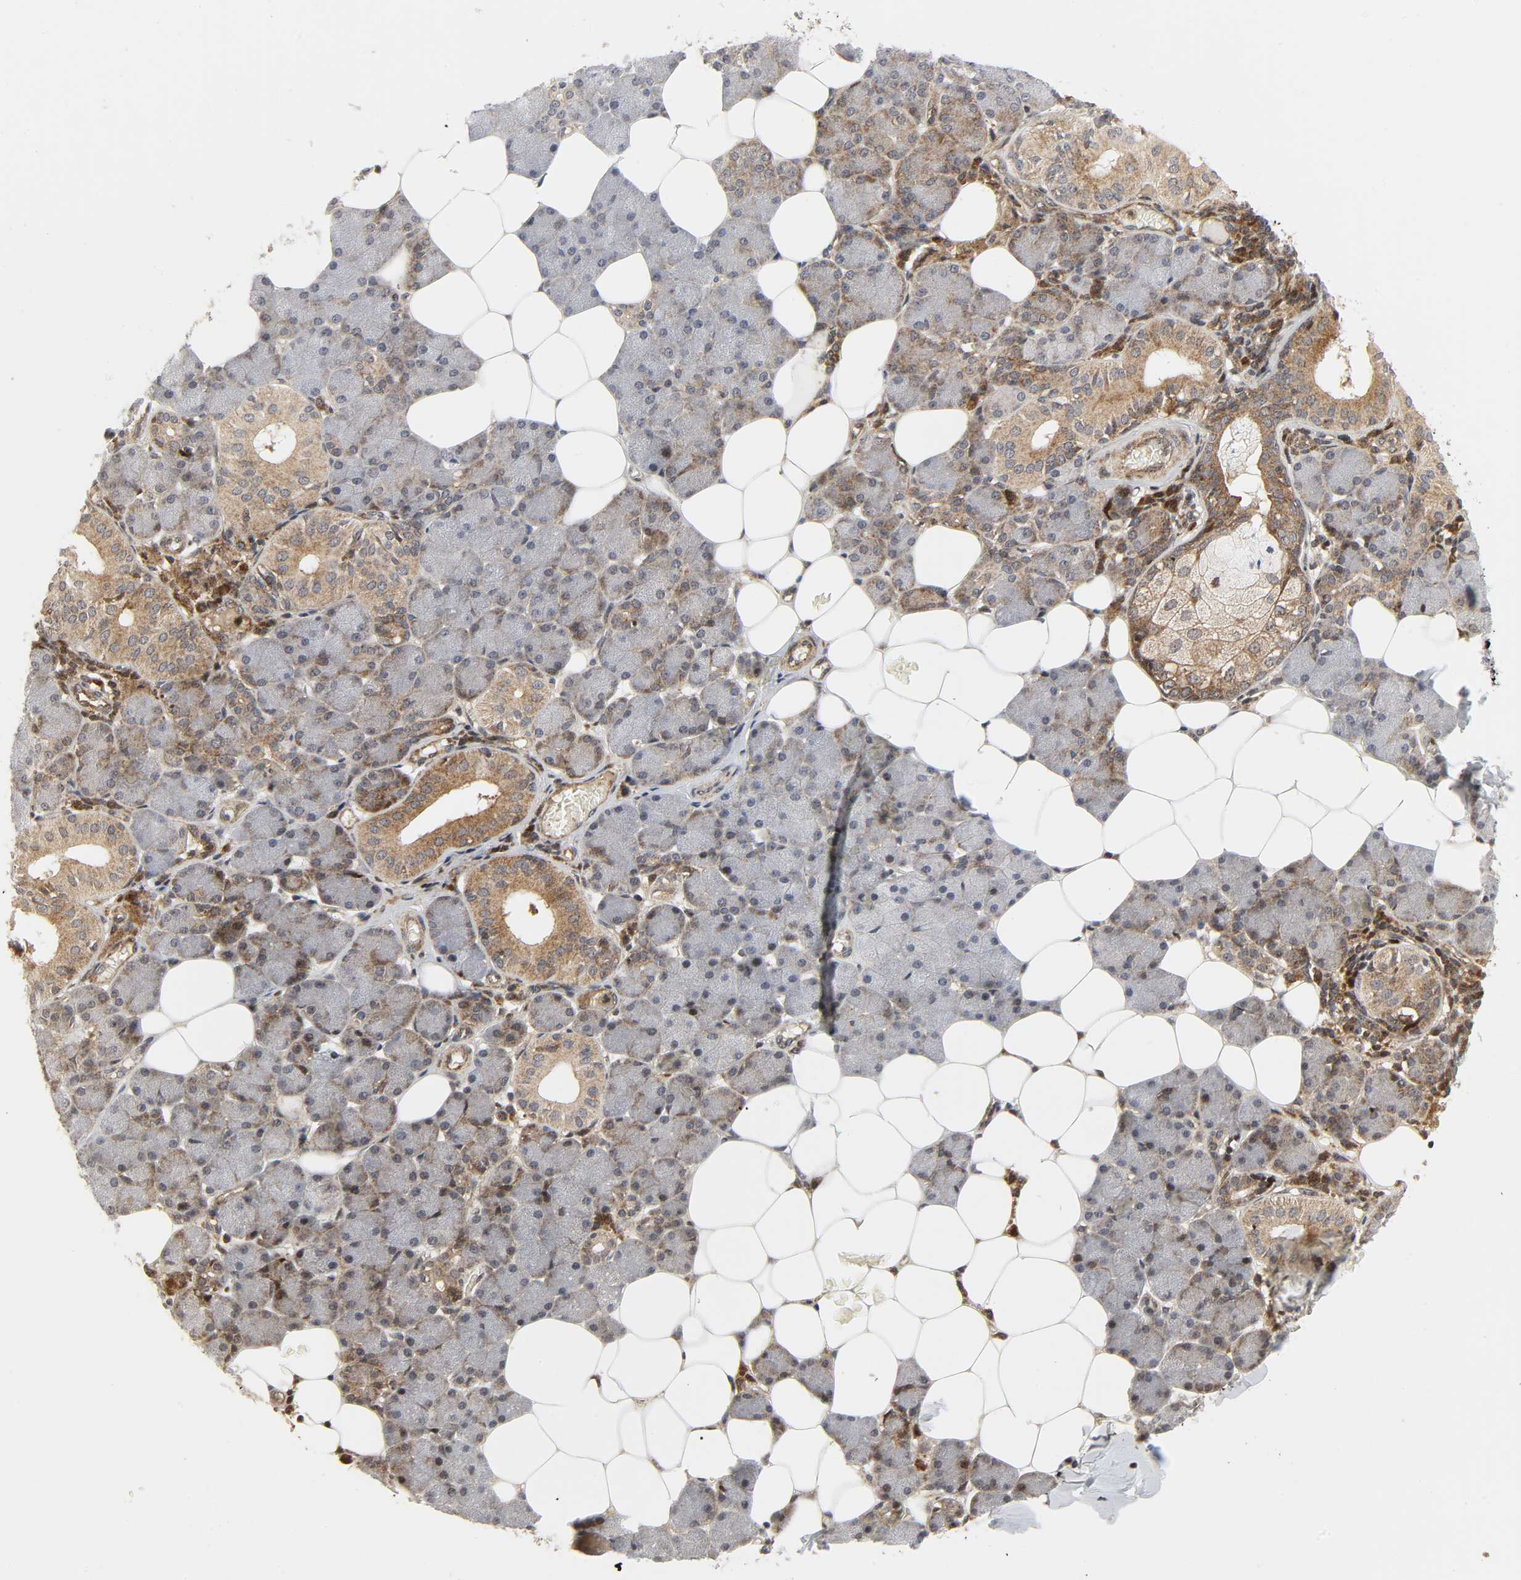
{"staining": {"intensity": "strong", "quantity": "25%-75%", "location": "cytoplasmic/membranous,nuclear"}, "tissue": "salivary gland", "cell_type": "Glandular cells", "image_type": "normal", "snomed": [{"axis": "morphology", "description": "Normal tissue, NOS"}, {"axis": "morphology", "description": "Adenoma, NOS"}, {"axis": "topography", "description": "Salivary gland"}], "caption": "An IHC micrograph of normal tissue is shown. Protein staining in brown shows strong cytoplasmic/membranous,nuclear positivity in salivary gland within glandular cells. (Brightfield microscopy of DAB IHC at high magnification).", "gene": "CHUK", "patient": {"sex": "female", "age": 32}}